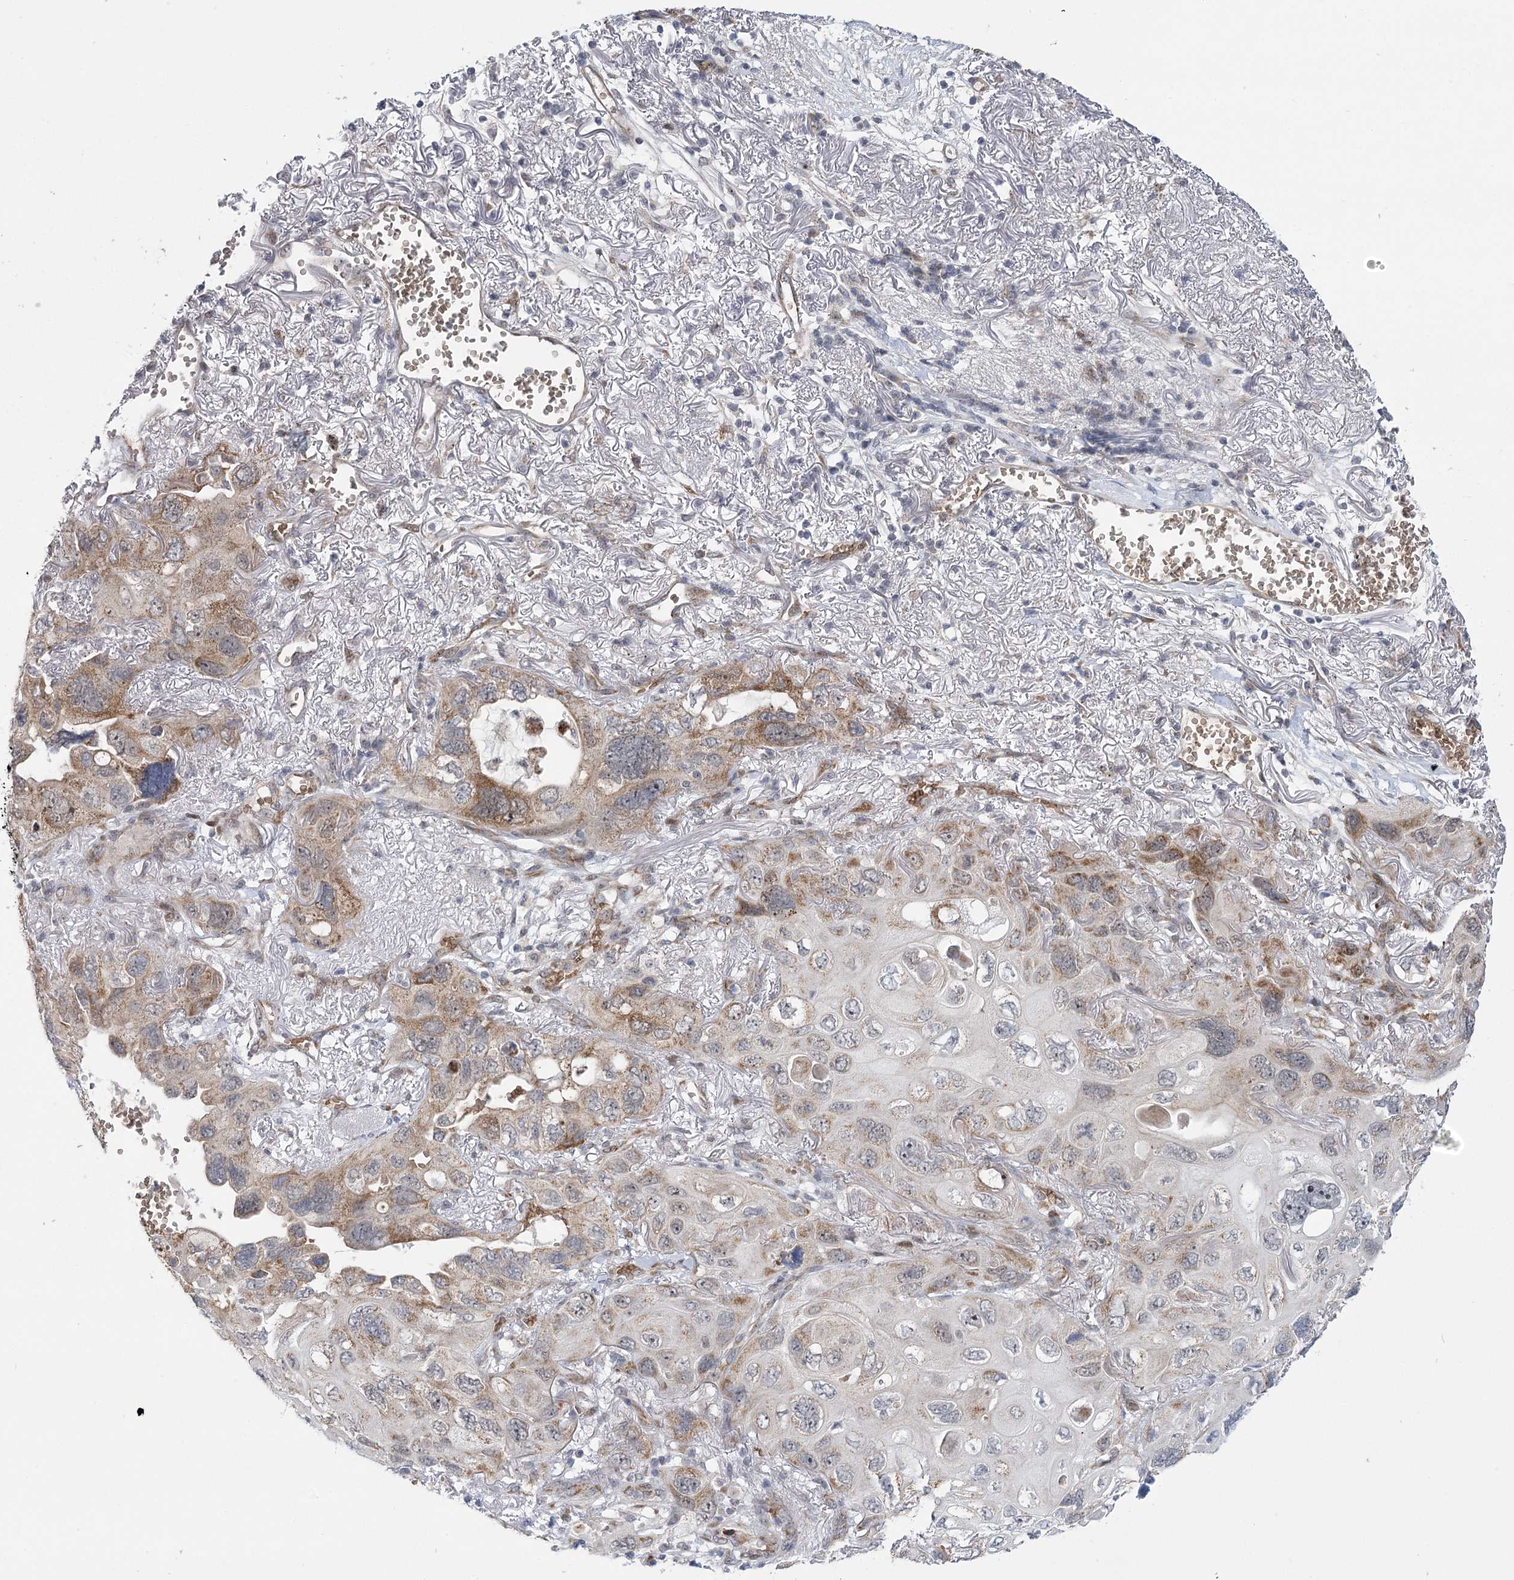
{"staining": {"intensity": "moderate", "quantity": "<25%", "location": "cytoplasmic/membranous"}, "tissue": "lung cancer", "cell_type": "Tumor cells", "image_type": "cancer", "snomed": [{"axis": "morphology", "description": "Squamous cell carcinoma, NOS"}, {"axis": "topography", "description": "Lung"}], "caption": "This micrograph demonstrates immunohistochemistry (IHC) staining of human lung squamous cell carcinoma, with low moderate cytoplasmic/membranous positivity in about <25% of tumor cells.", "gene": "NSMCE4A", "patient": {"sex": "female", "age": 73}}